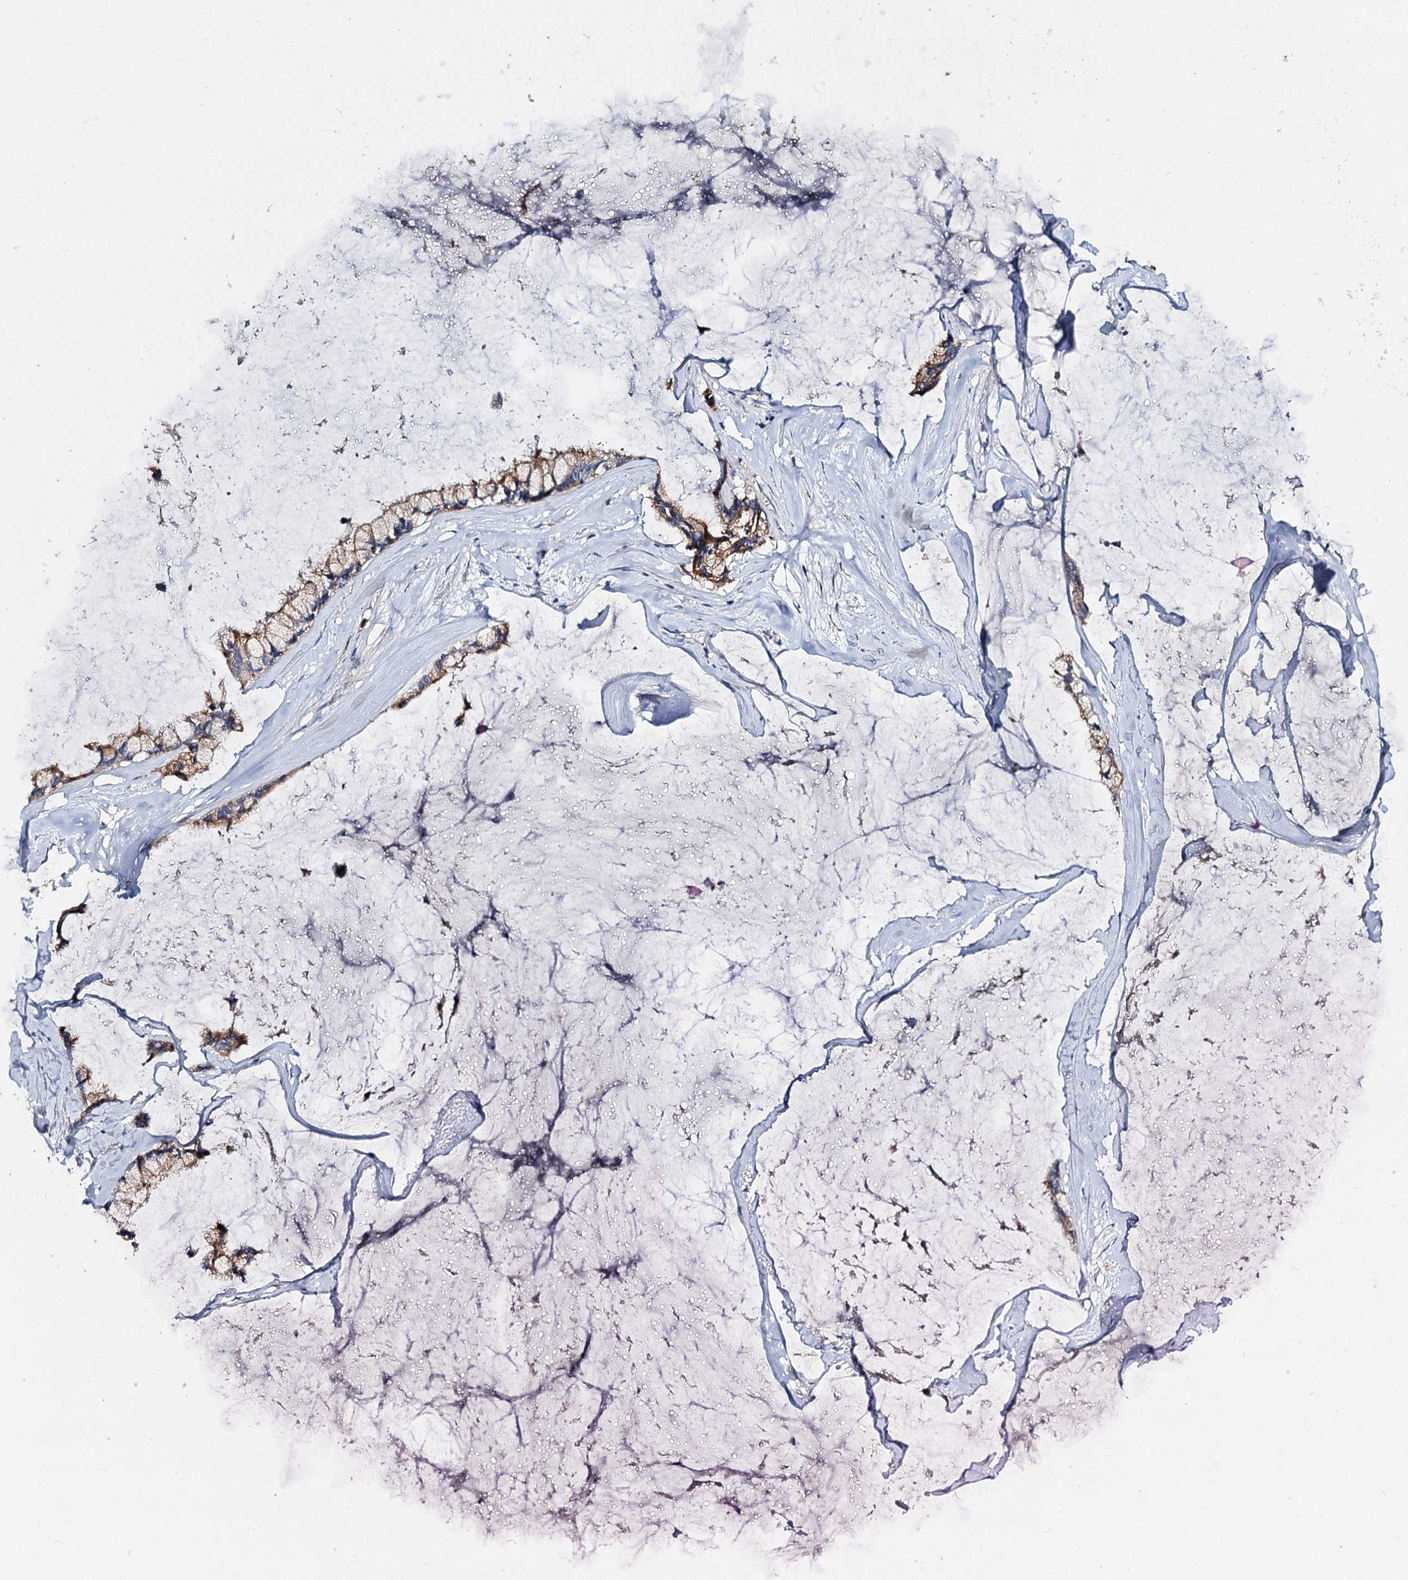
{"staining": {"intensity": "moderate", "quantity": ">75%", "location": "cytoplasmic/membranous"}, "tissue": "ovarian cancer", "cell_type": "Tumor cells", "image_type": "cancer", "snomed": [{"axis": "morphology", "description": "Cystadenocarcinoma, mucinous, NOS"}, {"axis": "topography", "description": "Ovary"}], "caption": "The immunohistochemical stain shows moderate cytoplasmic/membranous staining in tumor cells of ovarian mucinous cystadenocarcinoma tissue.", "gene": "ATP9A", "patient": {"sex": "female", "age": 39}}